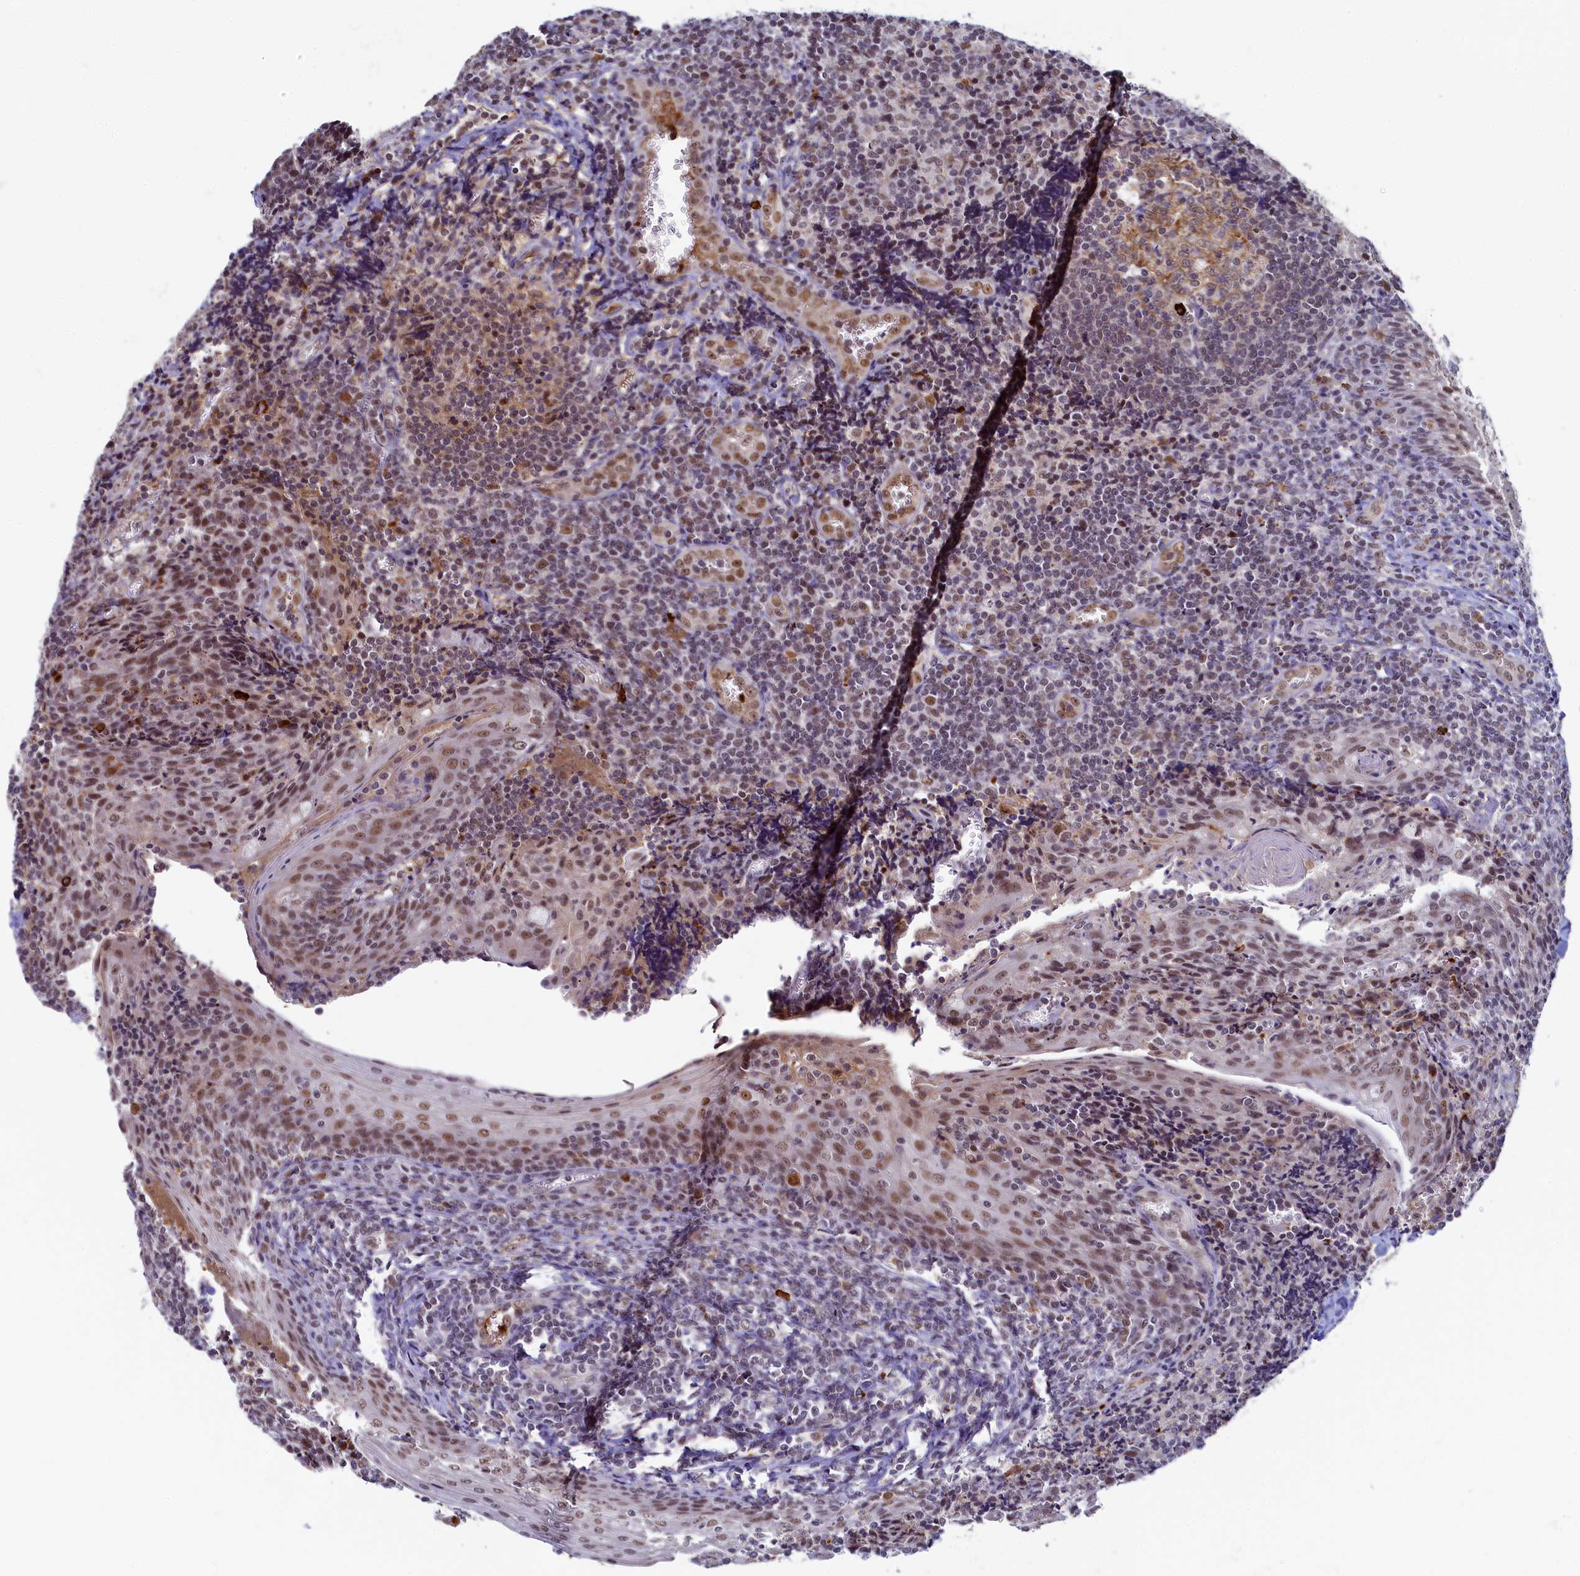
{"staining": {"intensity": "moderate", "quantity": "25%-75%", "location": "cytoplasmic/membranous,nuclear"}, "tissue": "tonsil", "cell_type": "Germinal center cells", "image_type": "normal", "snomed": [{"axis": "morphology", "description": "Normal tissue, NOS"}, {"axis": "topography", "description": "Tonsil"}], "caption": "Immunohistochemical staining of unremarkable human tonsil reveals 25%-75% levels of moderate cytoplasmic/membranous,nuclear protein positivity in approximately 25%-75% of germinal center cells.", "gene": "INTS14", "patient": {"sex": "male", "age": 27}}